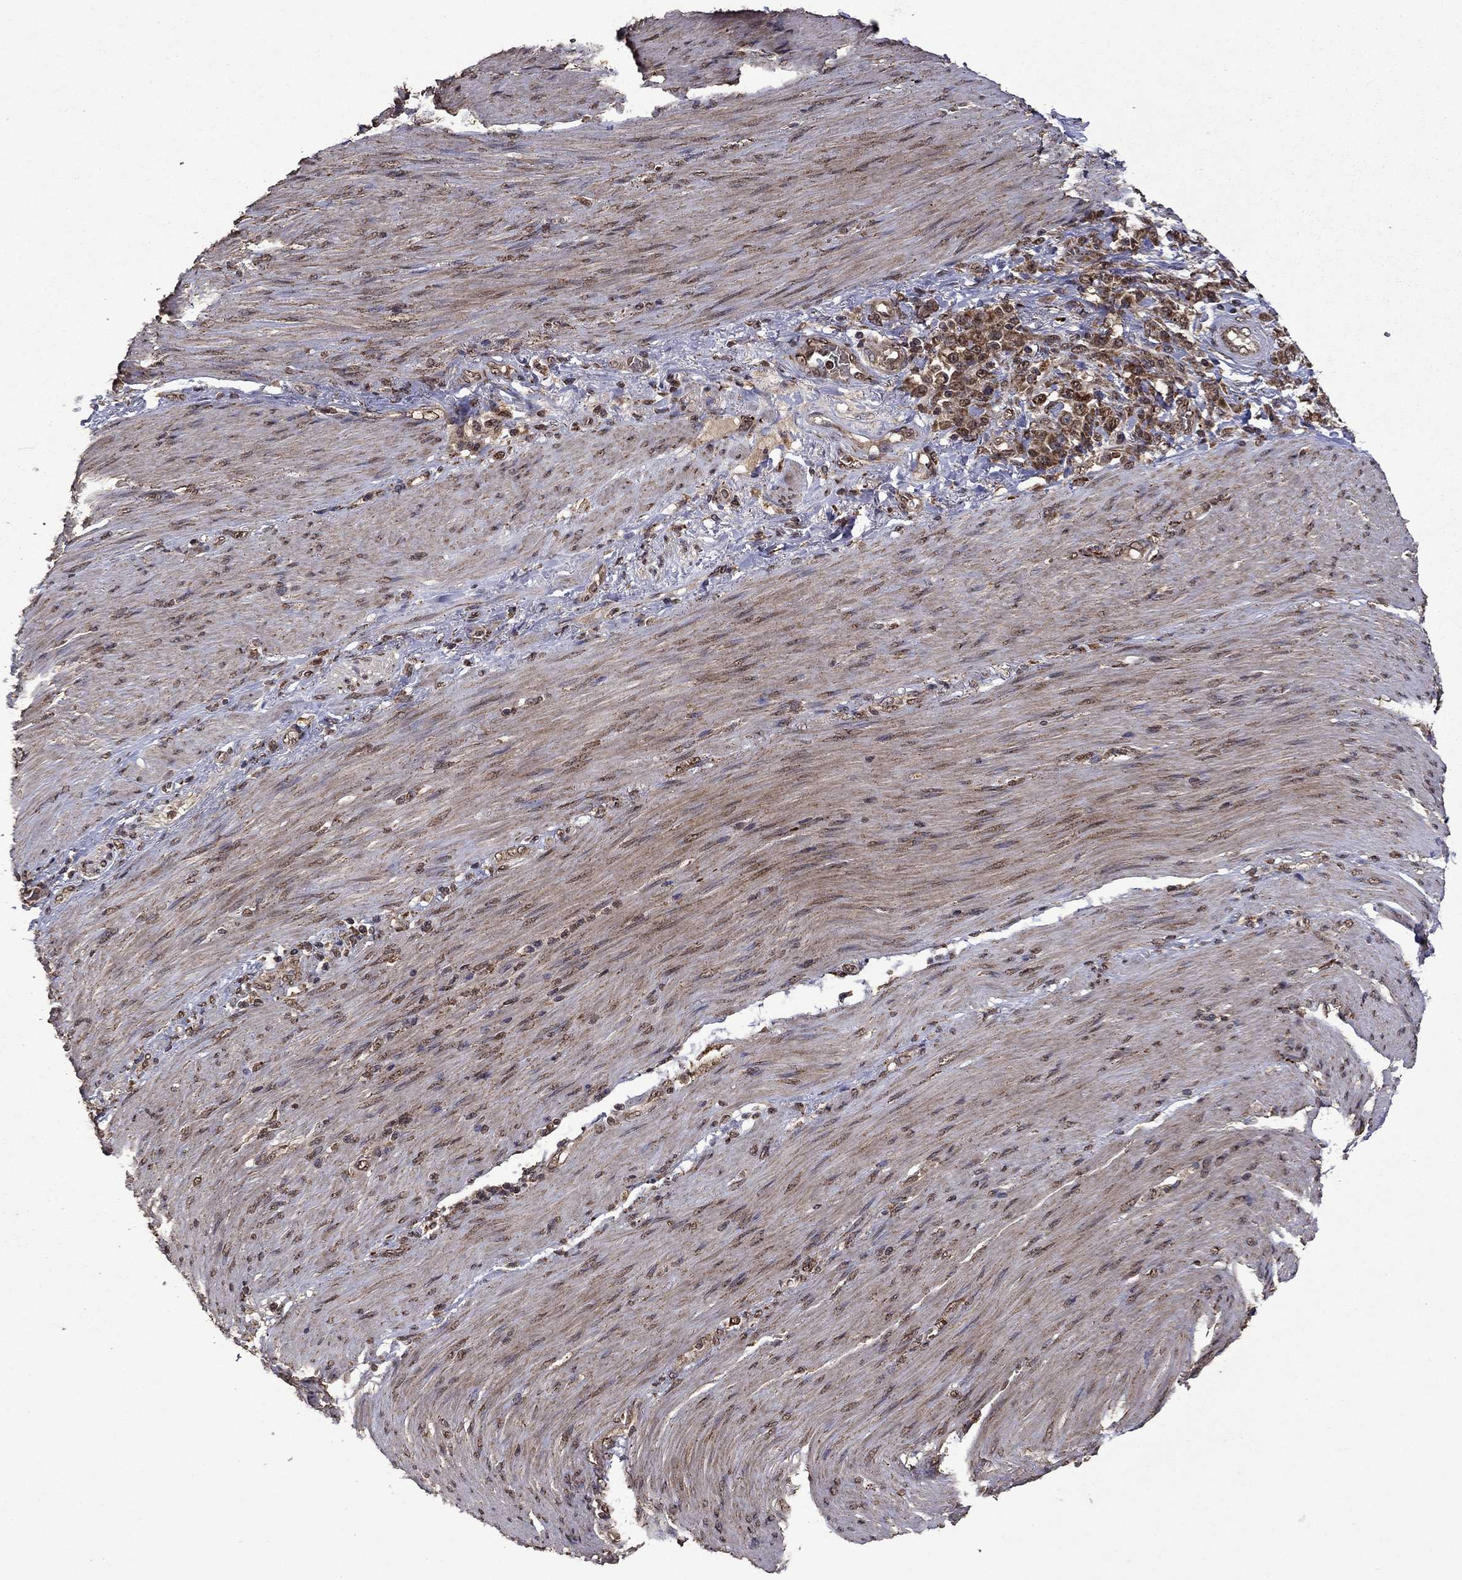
{"staining": {"intensity": "strong", "quantity": "25%-75%", "location": "cytoplasmic/membranous,nuclear"}, "tissue": "stomach cancer", "cell_type": "Tumor cells", "image_type": "cancer", "snomed": [{"axis": "morphology", "description": "Normal tissue, NOS"}, {"axis": "morphology", "description": "Adenocarcinoma, NOS"}, {"axis": "topography", "description": "Stomach"}], "caption": "Tumor cells reveal high levels of strong cytoplasmic/membranous and nuclear positivity in approximately 25%-75% of cells in human stomach adenocarcinoma.", "gene": "ITM2B", "patient": {"sex": "female", "age": 79}}